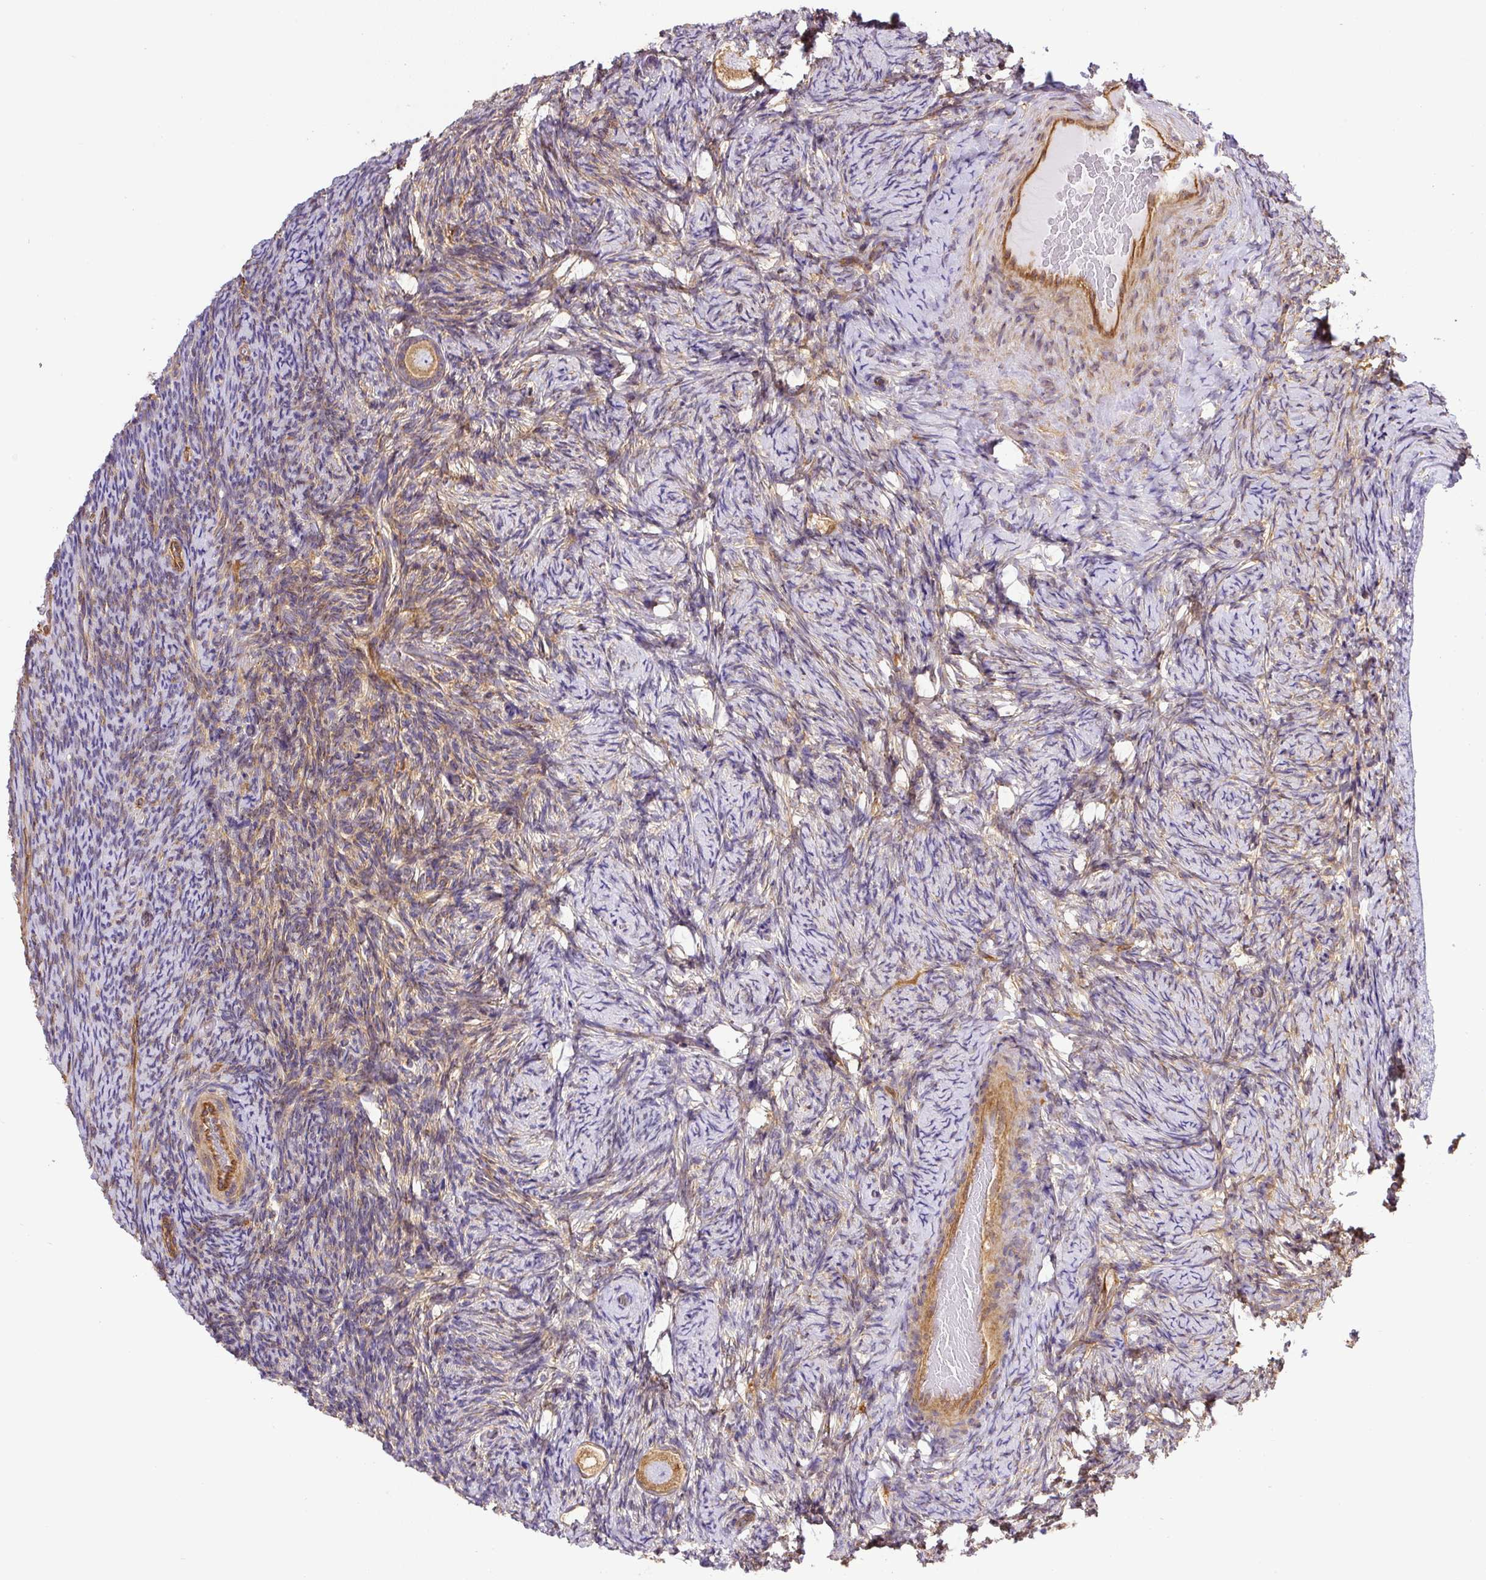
{"staining": {"intensity": "moderate", "quantity": ">75%", "location": "cytoplasmic/membranous"}, "tissue": "ovary", "cell_type": "Follicle cells", "image_type": "normal", "snomed": [{"axis": "morphology", "description": "Normal tissue, NOS"}, {"axis": "topography", "description": "Ovary"}], "caption": "Approximately >75% of follicle cells in normal ovary display moderate cytoplasmic/membranous protein positivity as visualized by brown immunohistochemical staining.", "gene": "DCTN1", "patient": {"sex": "female", "age": 34}}